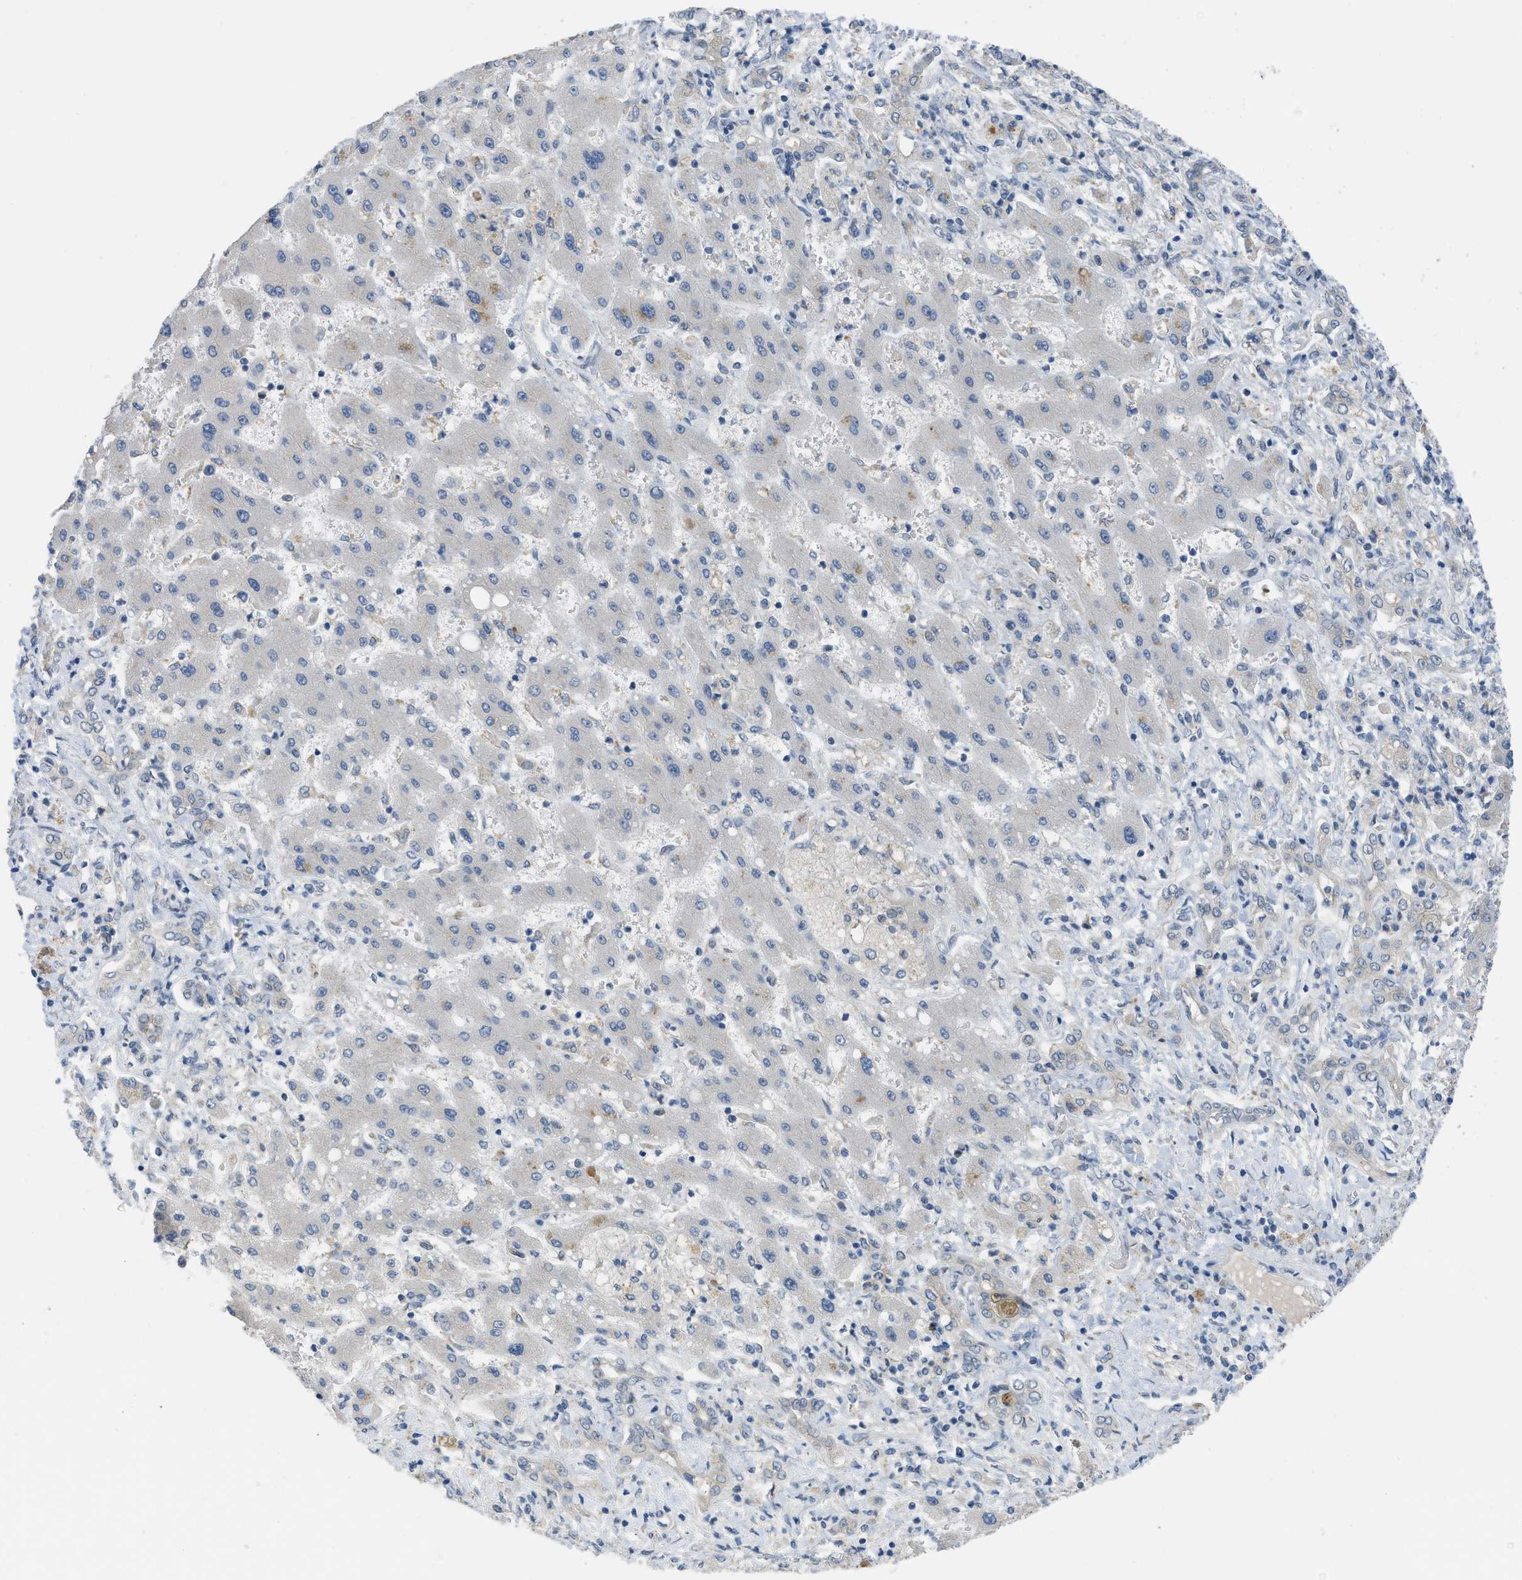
{"staining": {"intensity": "negative", "quantity": "none", "location": "none"}, "tissue": "liver cancer", "cell_type": "Tumor cells", "image_type": "cancer", "snomed": [{"axis": "morphology", "description": "Cholangiocarcinoma"}, {"axis": "topography", "description": "Liver"}], "caption": "An immunohistochemistry (IHC) micrograph of liver cancer (cholangiocarcinoma) is shown. There is no staining in tumor cells of liver cancer (cholangiocarcinoma). The staining is performed using DAB brown chromogen with nuclei counter-stained in using hematoxylin.", "gene": "TNFAIP1", "patient": {"sex": "male", "age": 50}}